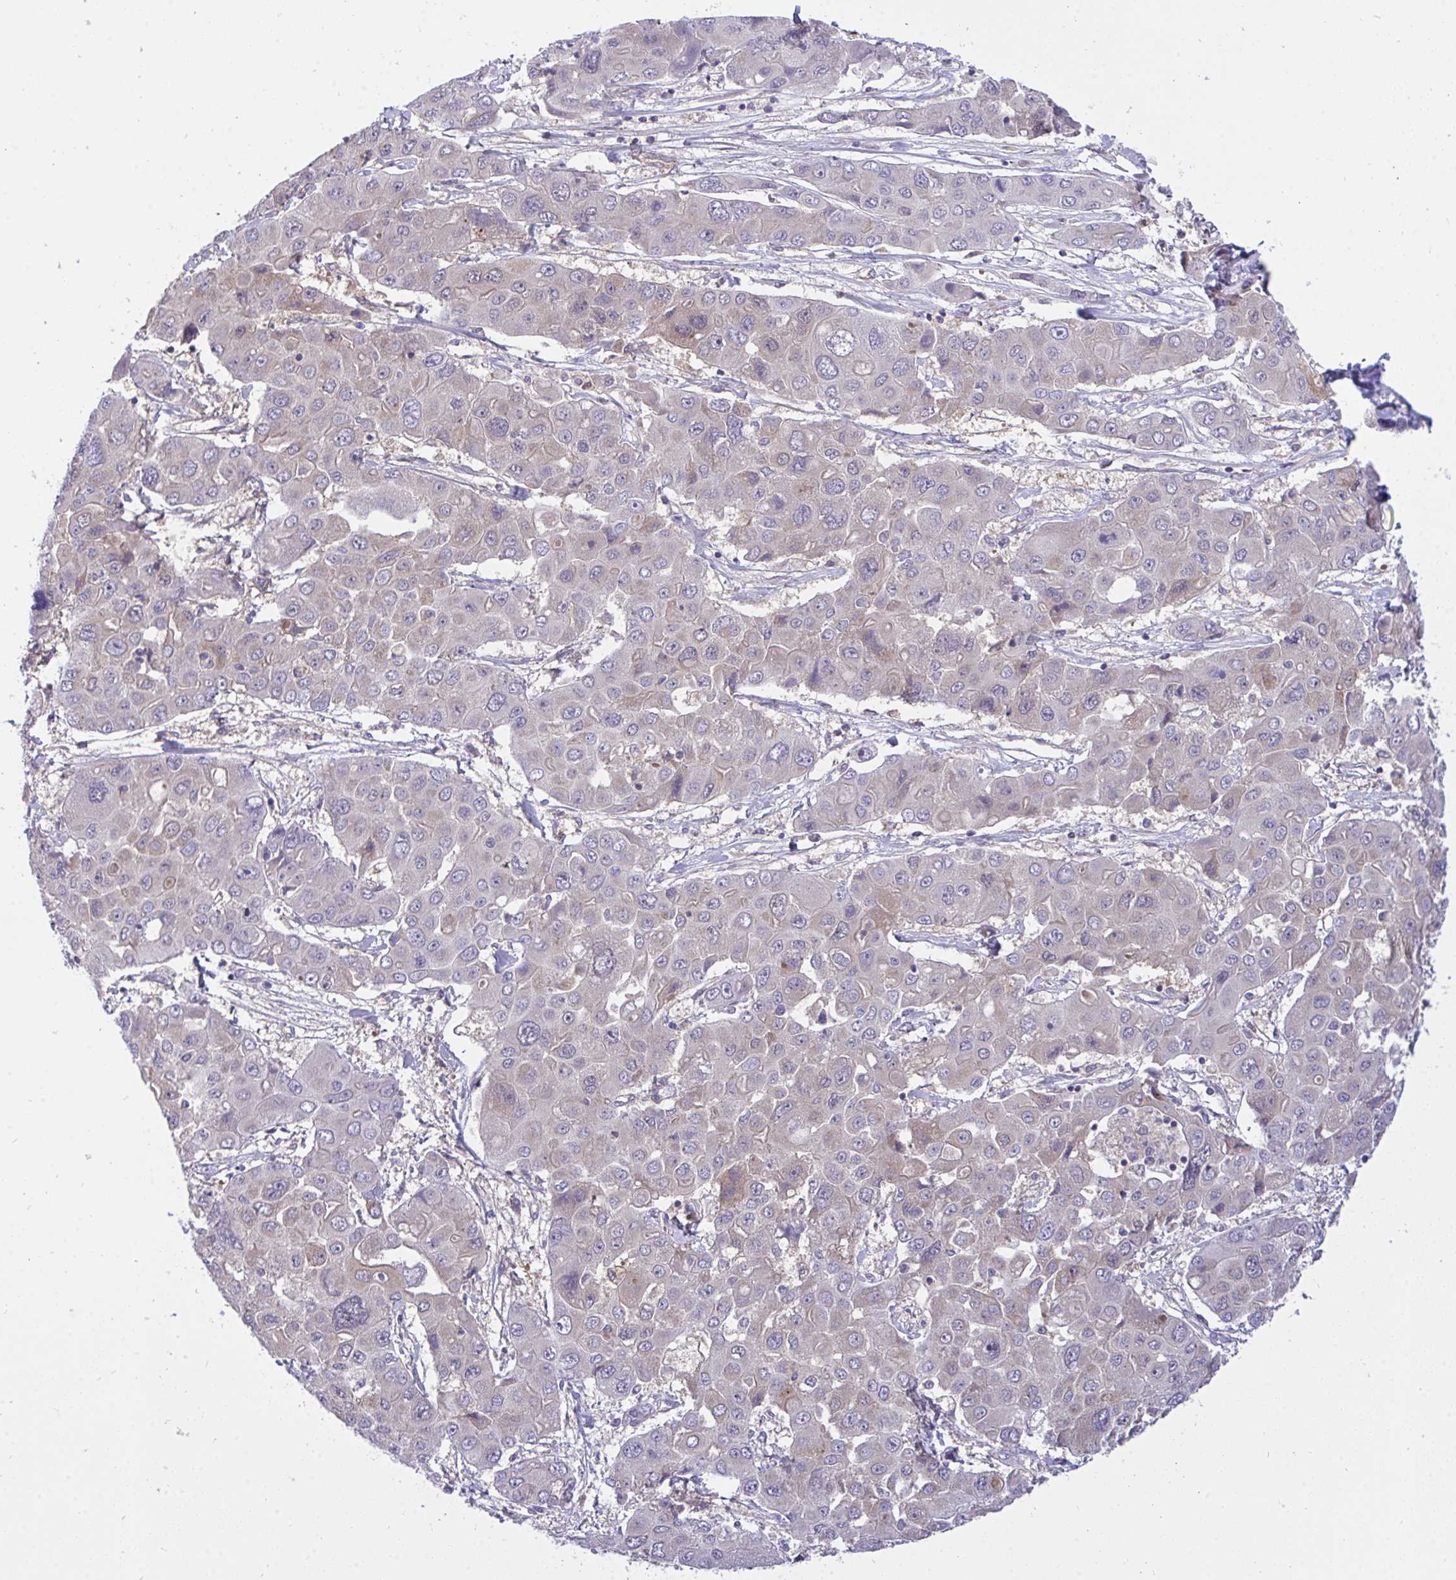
{"staining": {"intensity": "weak", "quantity": "<25%", "location": "cytoplasmic/membranous"}, "tissue": "liver cancer", "cell_type": "Tumor cells", "image_type": "cancer", "snomed": [{"axis": "morphology", "description": "Cholangiocarcinoma"}, {"axis": "topography", "description": "Liver"}], "caption": "Immunohistochemistry histopathology image of neoplastic tissue: human liver cancer stained with DAB exhibits no significant protein expression in tumor cells.", "gene": "C19orf54", "patient": {"sex": "male", "age": 67}}